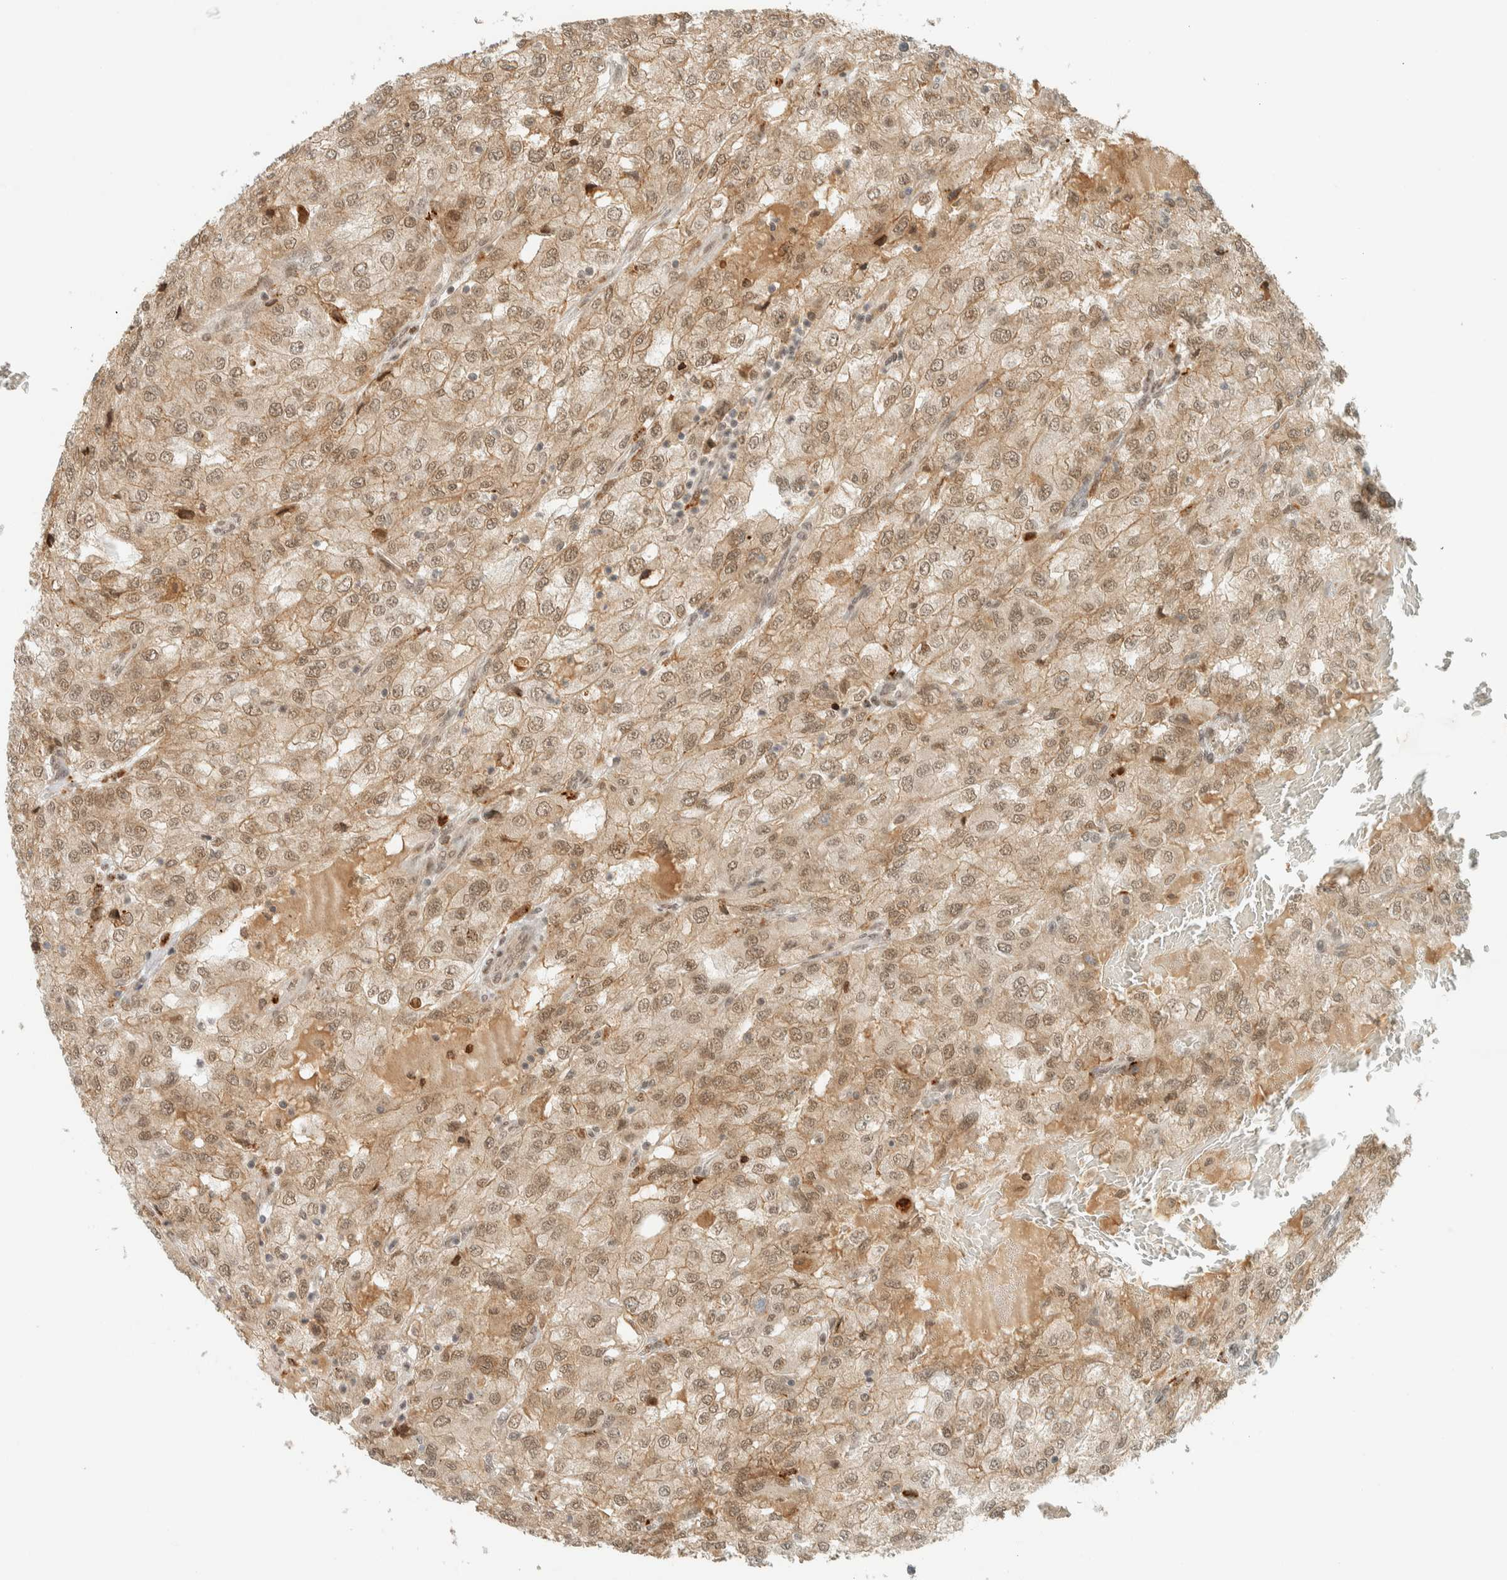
{"staining": {"intensity": "weak", "quantity": ">75%", "location": "cytoplasmic/membranous,nuclear"}, "tissue": "renal cancer", "cell_type": "Tumor cells", "image_type": "cancer", "snomed": [{"axis": "morphology", "description": "Adenocarcinoma, NOS"}, {"axis": "topography", "description": "Kidney"}], "caption": "The micrograph displays a brown stain indicating the presence of a protein in the cytoplasmic/membranous and nuclear of tumor cells in renal adenocarcinoma. (DAB = brown stain, brightfield microscopy at high magnification).", "gene": "ITPRID1", "patient": {"sex": "female", "age": 54}}